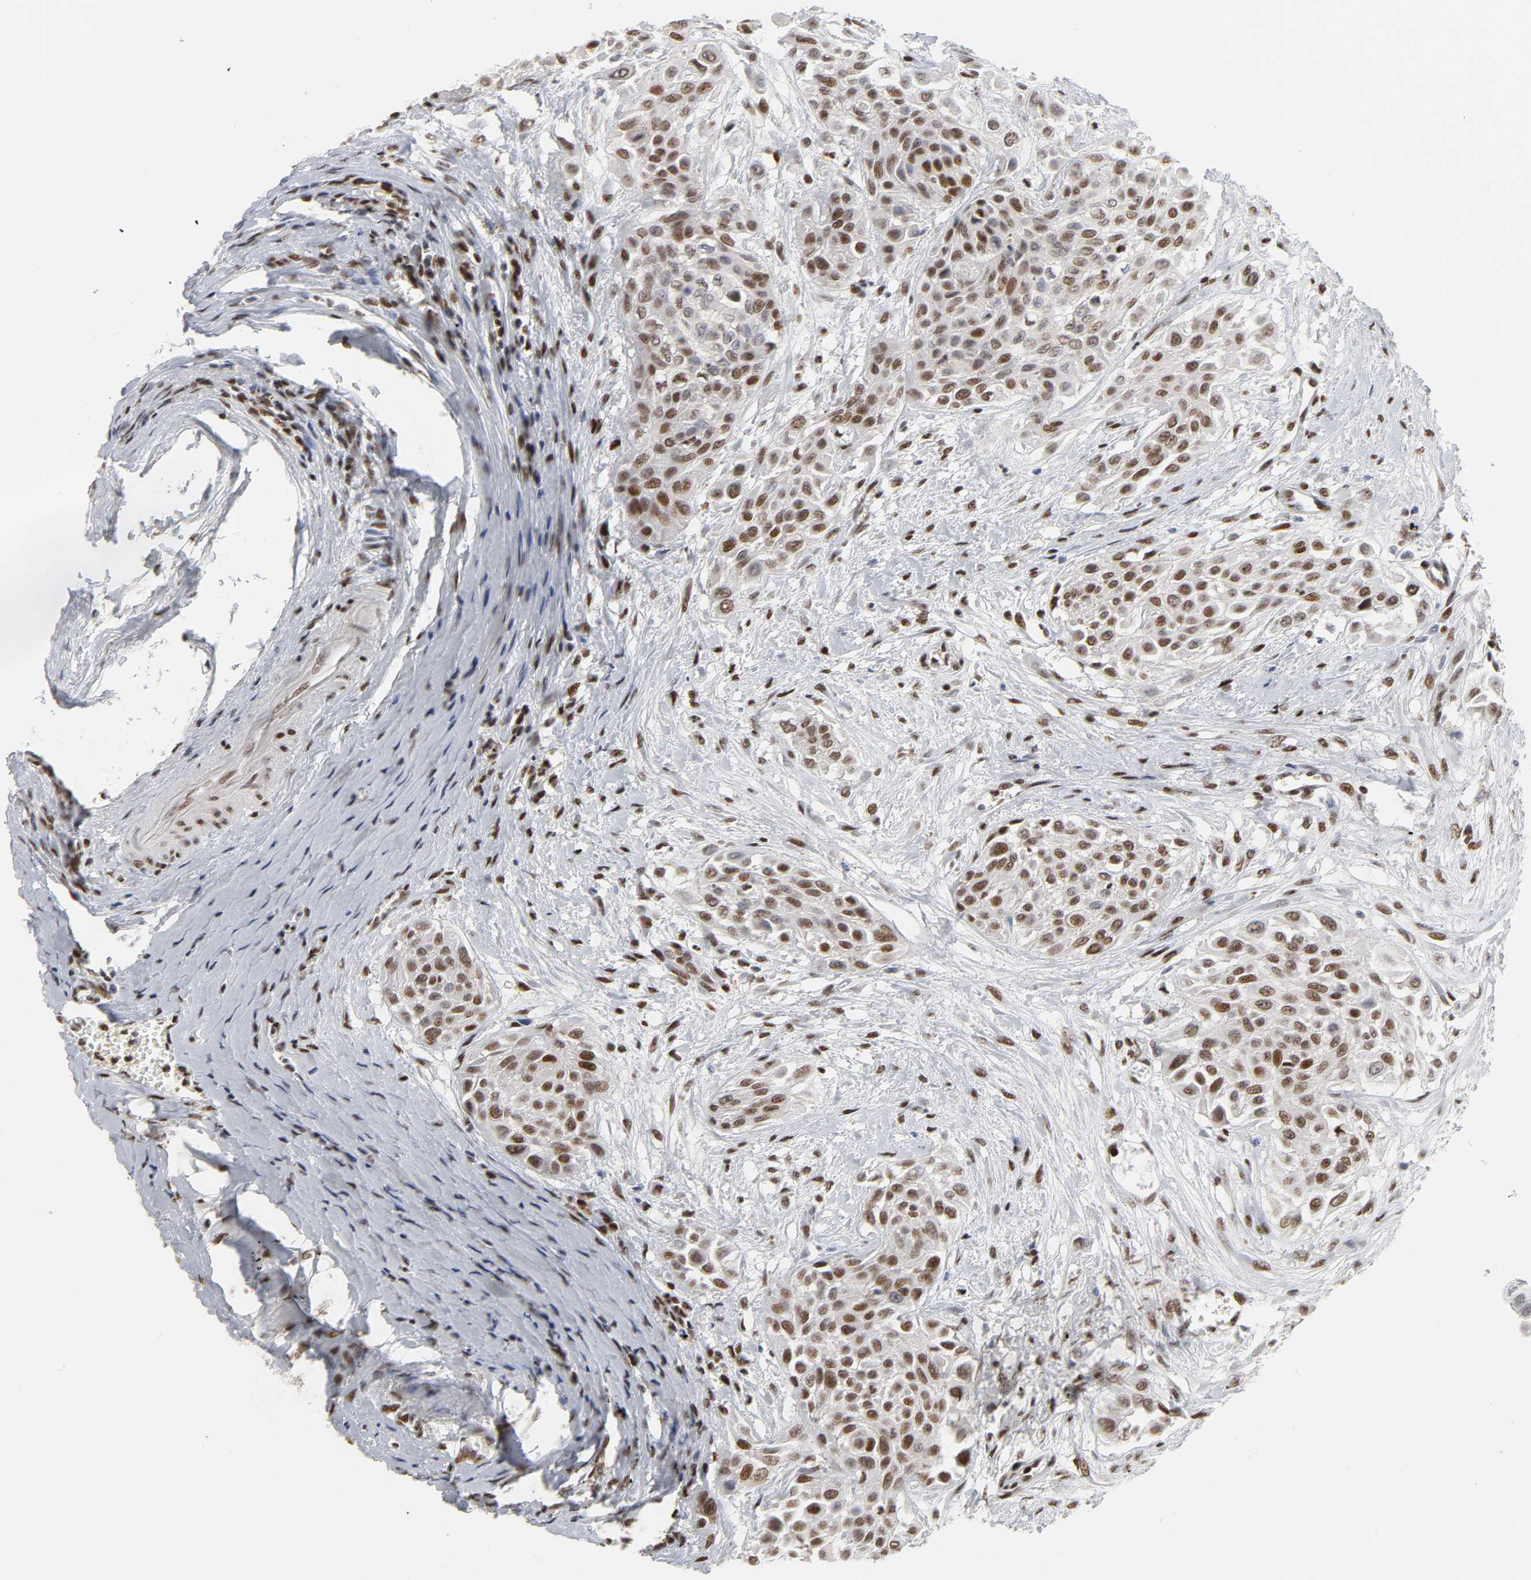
{"staining": {"intensity": "moderate", "quantity": ">75%", "location": "nuclear"}, "tissue": "urothelial cancer", "cell_type": "Tumor cells", "image_type": "cancer", "snomed": [{"axis": "morphology", "description": "Urothelial carcinoma, High grade"}, {"axis": "topography", "description": "Urinary bladder"}], "caption": "Urothelial cancer tissue shows moderate nuclear staining in about >75% of tumor cells", "gene": "CREBBP", "patient": {"sex": "male", "age": 57}}